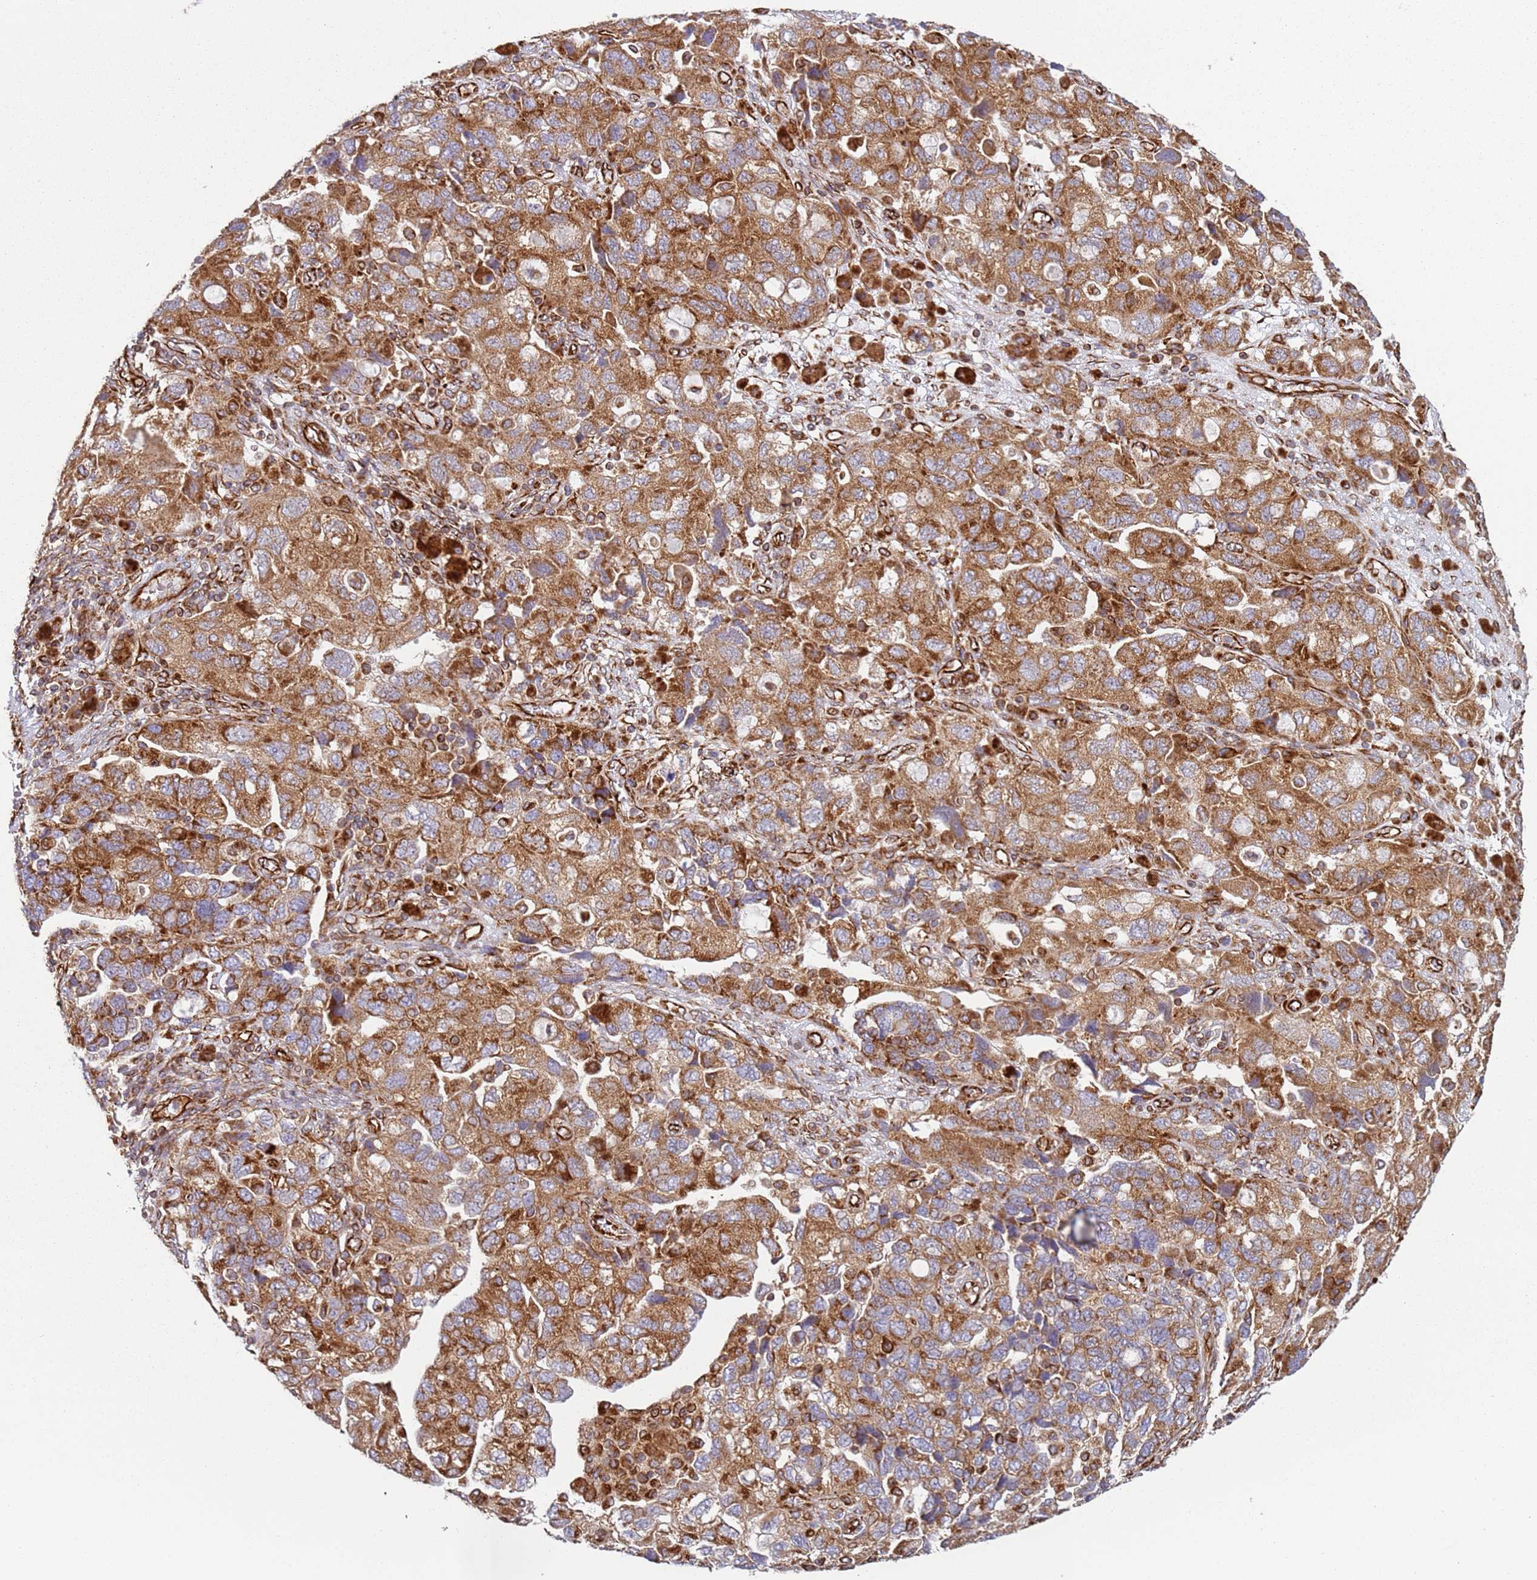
{"staining": {"intensity": "strong", "quantity": ">75%", "location": "cytoplasmic/membranous"}, "tissue": "ovarian cancer", "cell_type": "Tumor cells", "image_type": "cancer", "snomed": [{"axis": "morphology", "description": "Carcinoma, NOS"}, {"axis": "morphology", "description": "Cystadenocarcinoma, serous, NOS"}, {"axis": "topography", "description": "Ovary"}], "caption": "This histopathology image demonstrates immunohistochemistry staining of human ovarian cancer, with high strong cytoplasmic/membranous staining in about >75% of tumor cells.", "gene": "SNAPIN", "patient": {"sex": "female", "age": 69}}